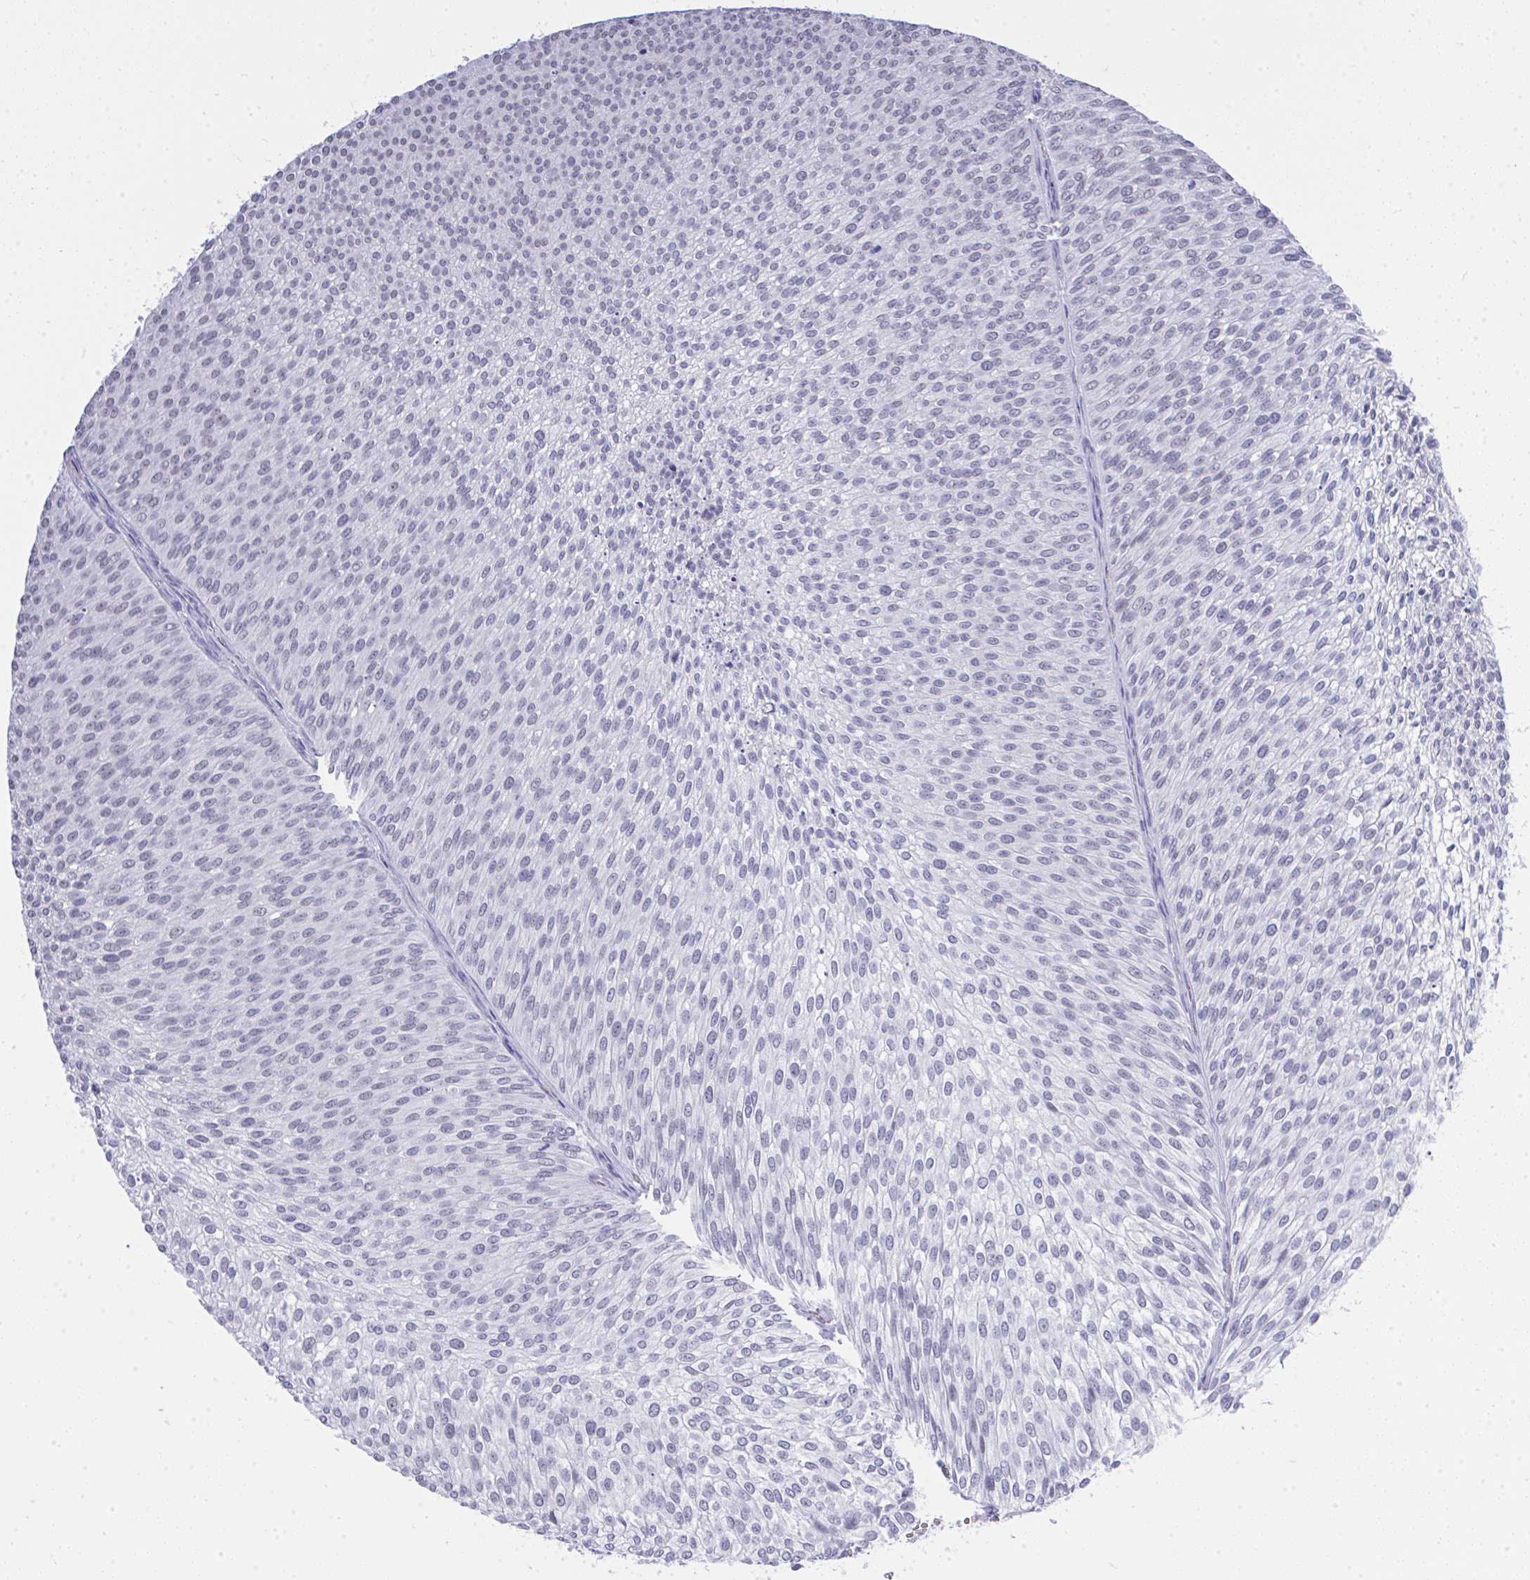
{"staining": {"intensity": "negative", "quantity": "none", "location": "none"}, "tissue": "urothelial cancer", "cell_type": "Tumor cells", "image_type": "cancer", "snomed": [{"axis": "morphology", "description": "Urothelial carcinoma, Low grade"}, {"axis": "topography", "description": "Urinary bladder"}], "caption": "A histopathology image of human urothelial carcinoma (low-grade) is negative for staining in tumor cells.", "gene": "MS4A12", "patient": {"sex": "male", "age": 91}}